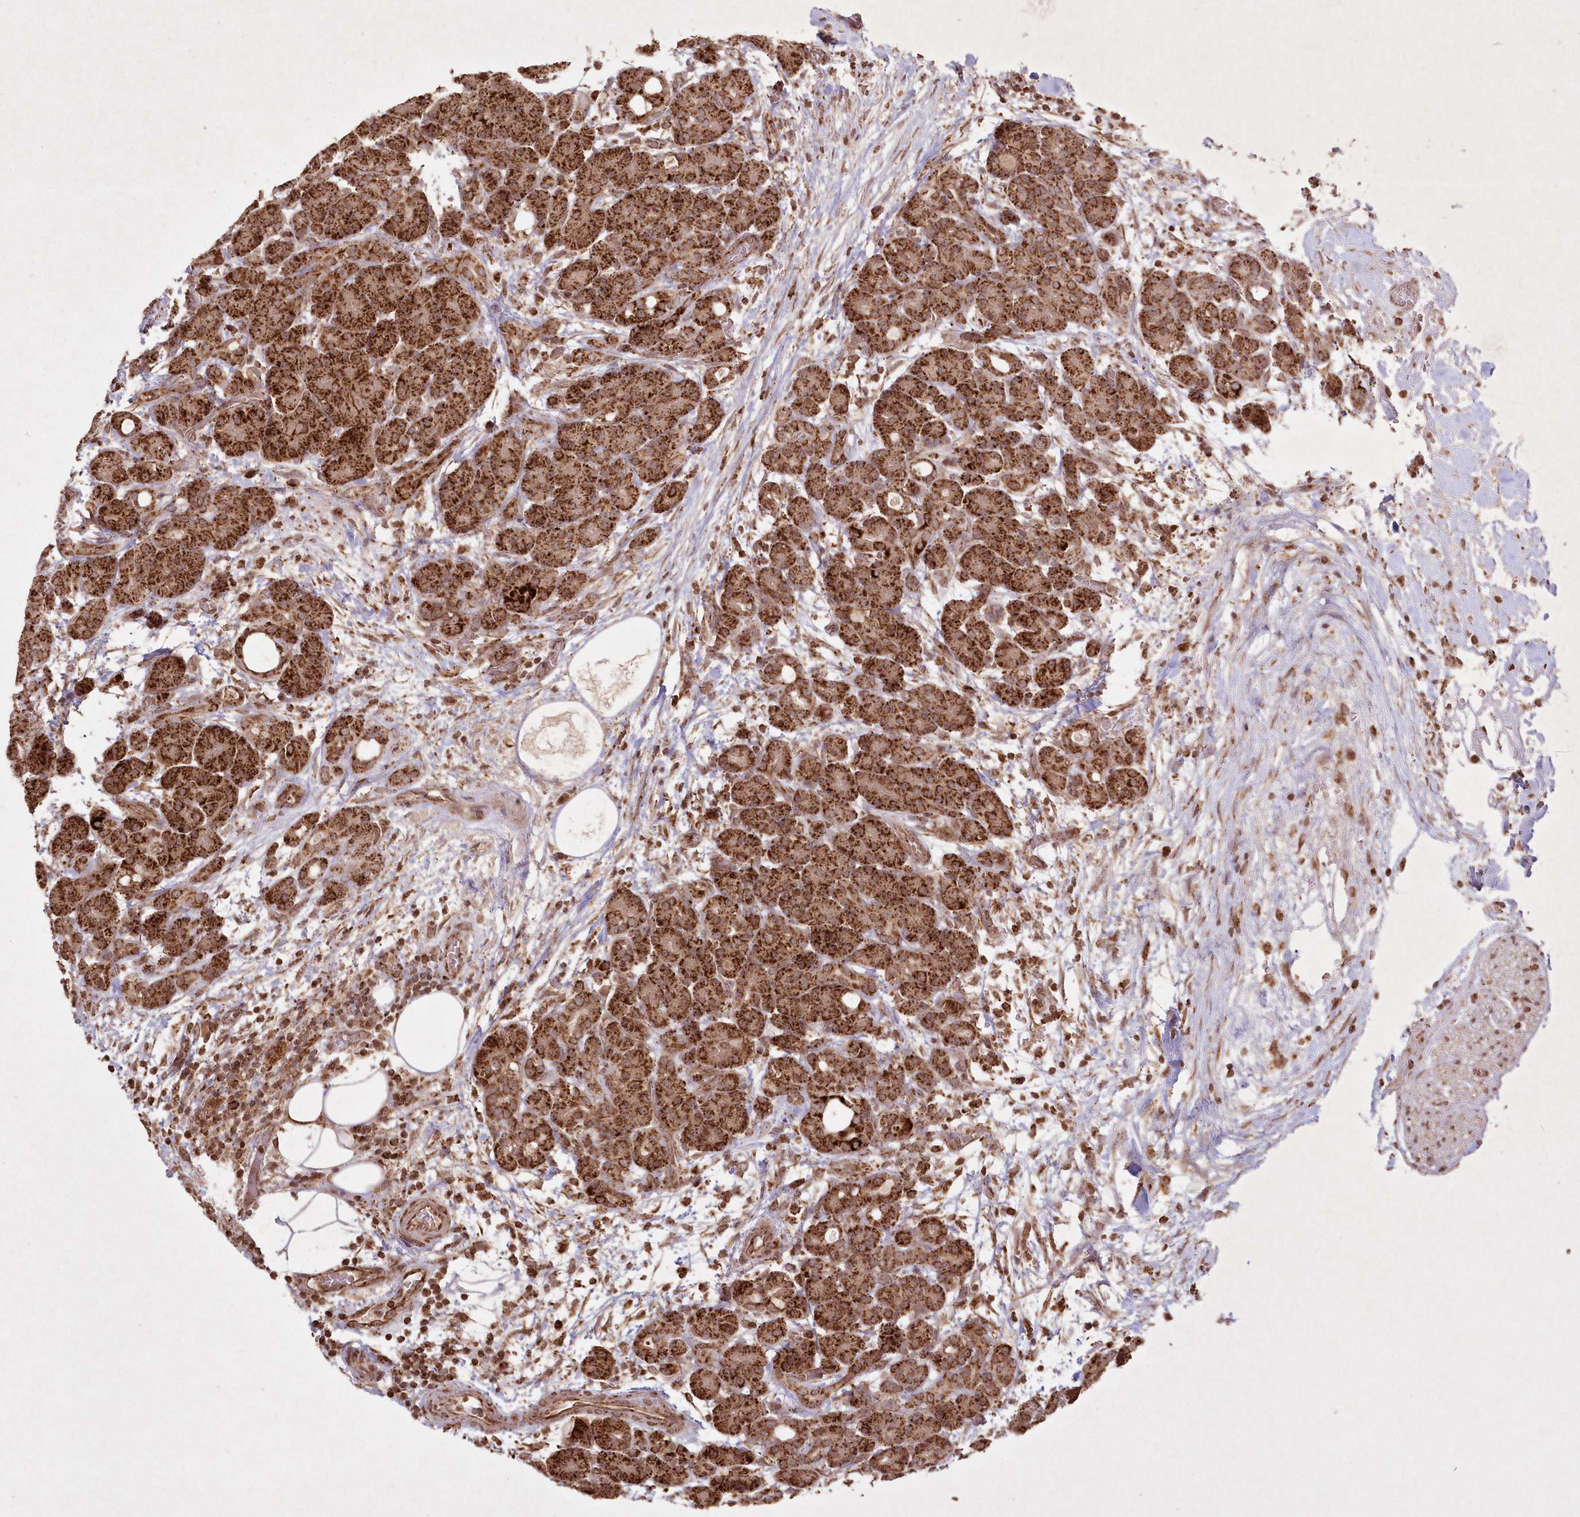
{"staining": {"intensity": "strong", "quantity": ">75%", "location": "cytoplasmic/membranous"}, "tissue": "pancreas", "cell_type": "Exocrine glandular cells", "image_type": "normal", "snomed": [{"axis": "morphology", "description": "Normal tissue, NOS"}, {"axis": "topography", "description": "Pancreas"}], "caption": "Protein analysis of normal pancreas shows strong cytoplasmic/membranous staining in approximately >75% of exocrine glandular cells.", "gene": "LRPPRC", "patient": {"sex": "male", "age": 63}}